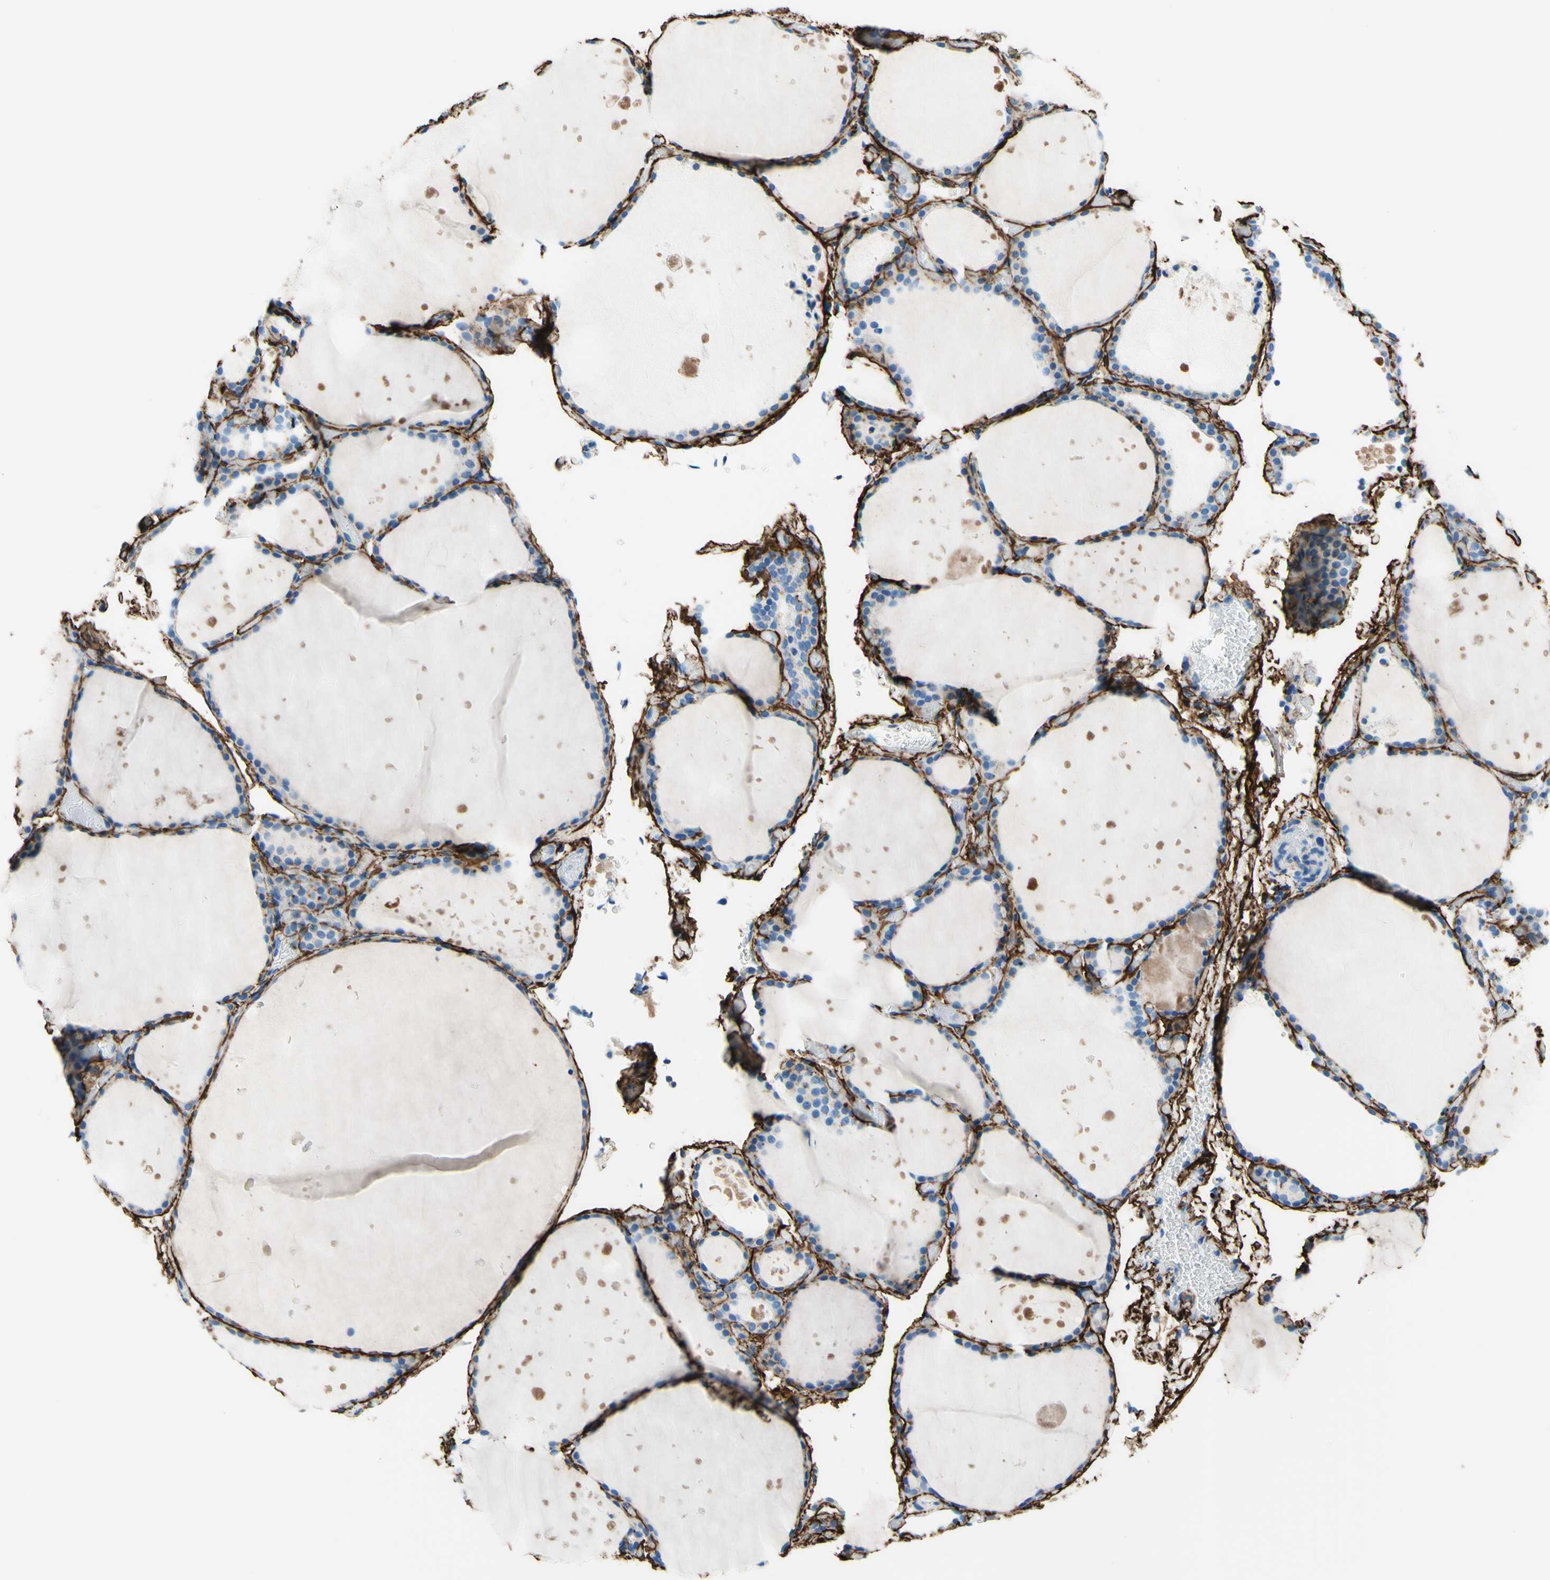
{"staining": {"intensity": "negative", "quantity": "none", "location": "none"}, "tissue": "thyroid gland", "cell_type": "Glandular cells", "image_type": "normal", "snomed": [{"axis": "morphology", "description": "Normal tissue, NOS"}, {"axis": "topography", "description": "Thyroid gland"}], "caption": "A high-resolution image shows immunohistochemistry (IHC) staining of unremarkable thyroid gland, which exhibits no significant expression in glandular cells. (DAB IHC with hematoxylin counter stain).", "gene": "MFAP5", "patient": {"sex": "female", "age": 44}}